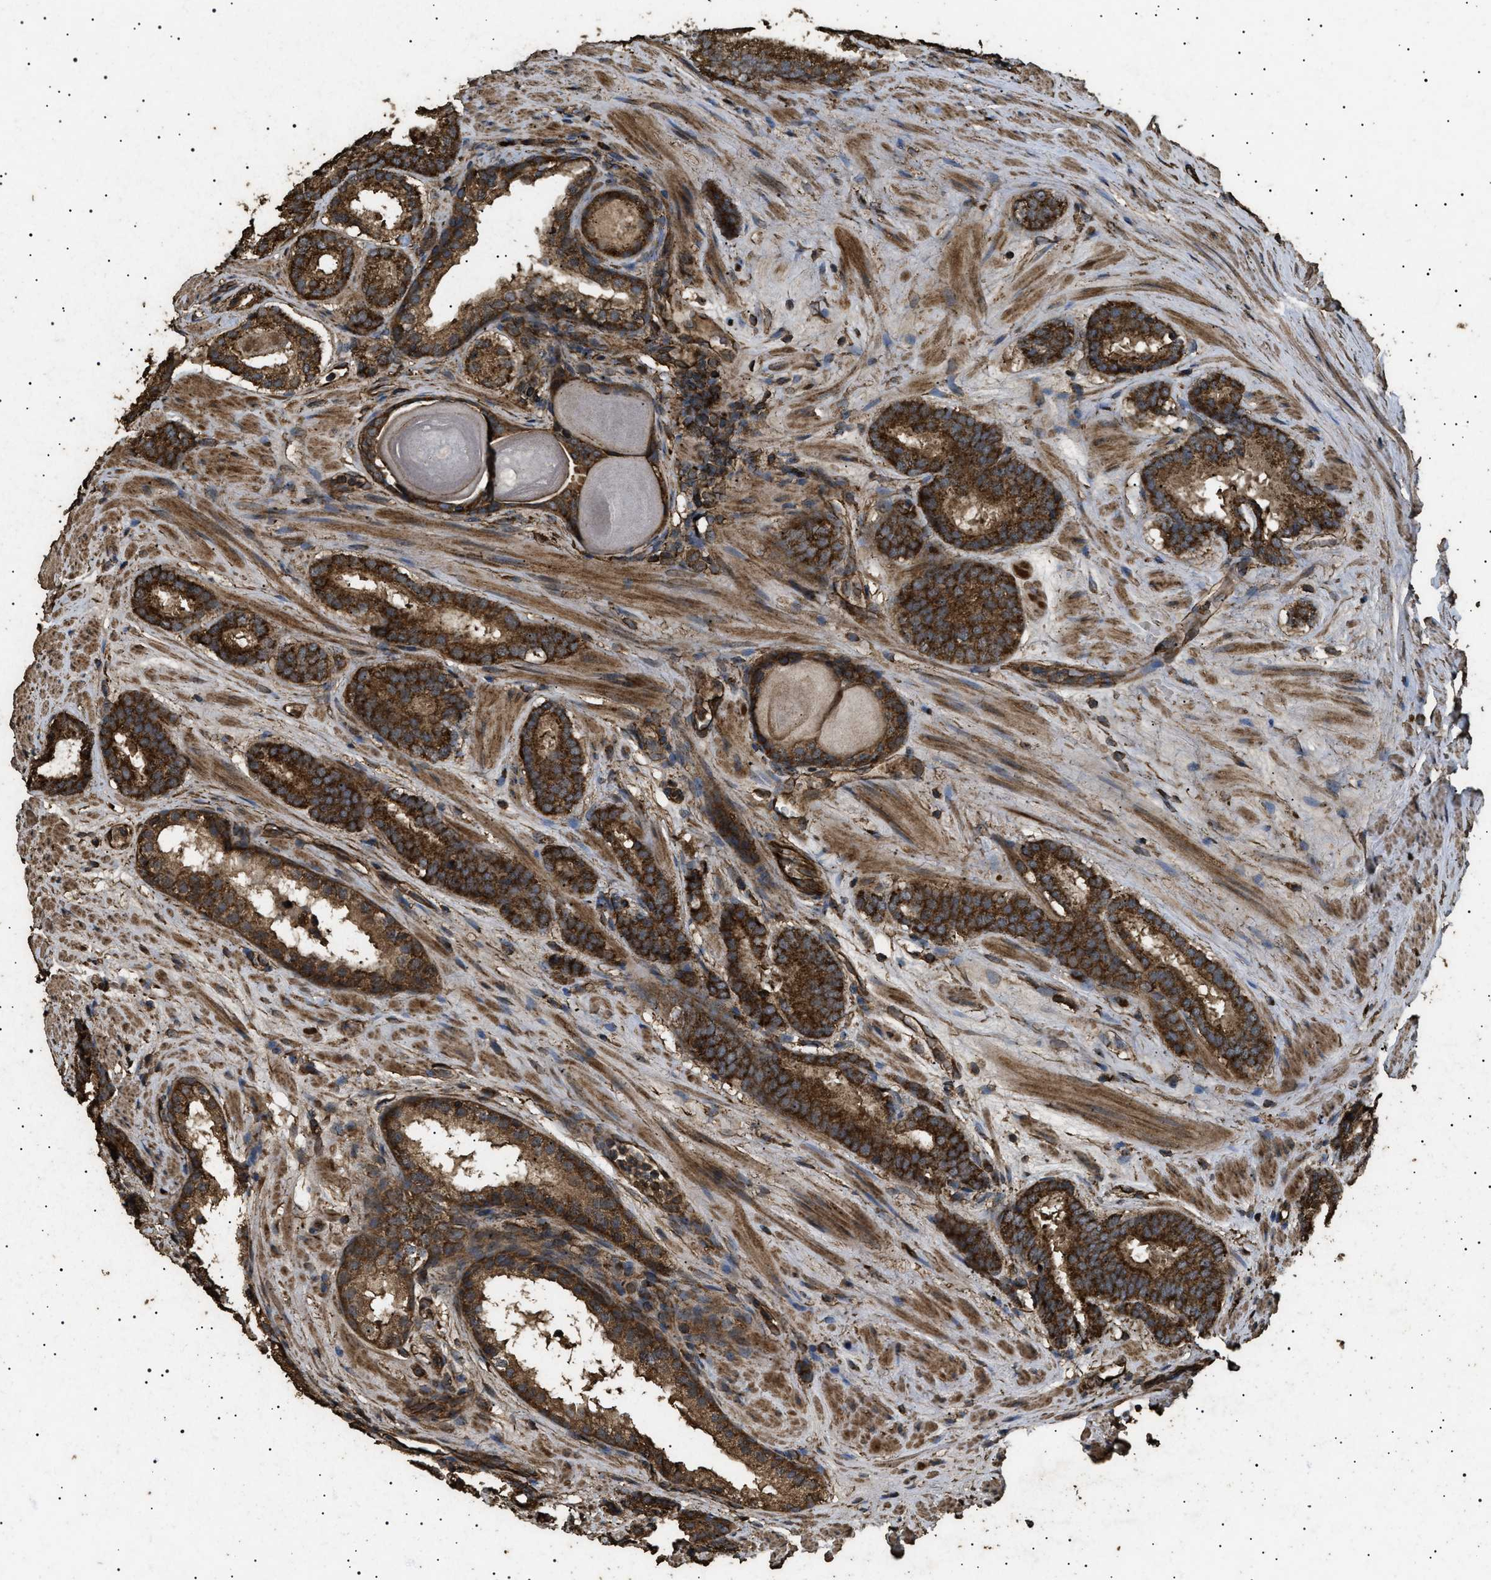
{"staining": {"intensity": "strong", "quantity": ">75%", "location": "cytoplasmic/membranous"}, "tissue": "prostate cancer", "cell_type": "Tumor cells", "image_type": "cancer", "snomed": [{"axis": "morphology", "description": "Adenocarcinoma, Low grade"}, {"axis": "topography", "description": "Prostate"}], "caption": "DAB immunohistochemical staining of prostate cancer (adenocarcinoma (low-grade)) displays strong cytoplasmic/membranous protein positivity in approximately >75% of tumor cells.", "gene": "CYRIA", "patient": {"sex": "male", "age": 69}}